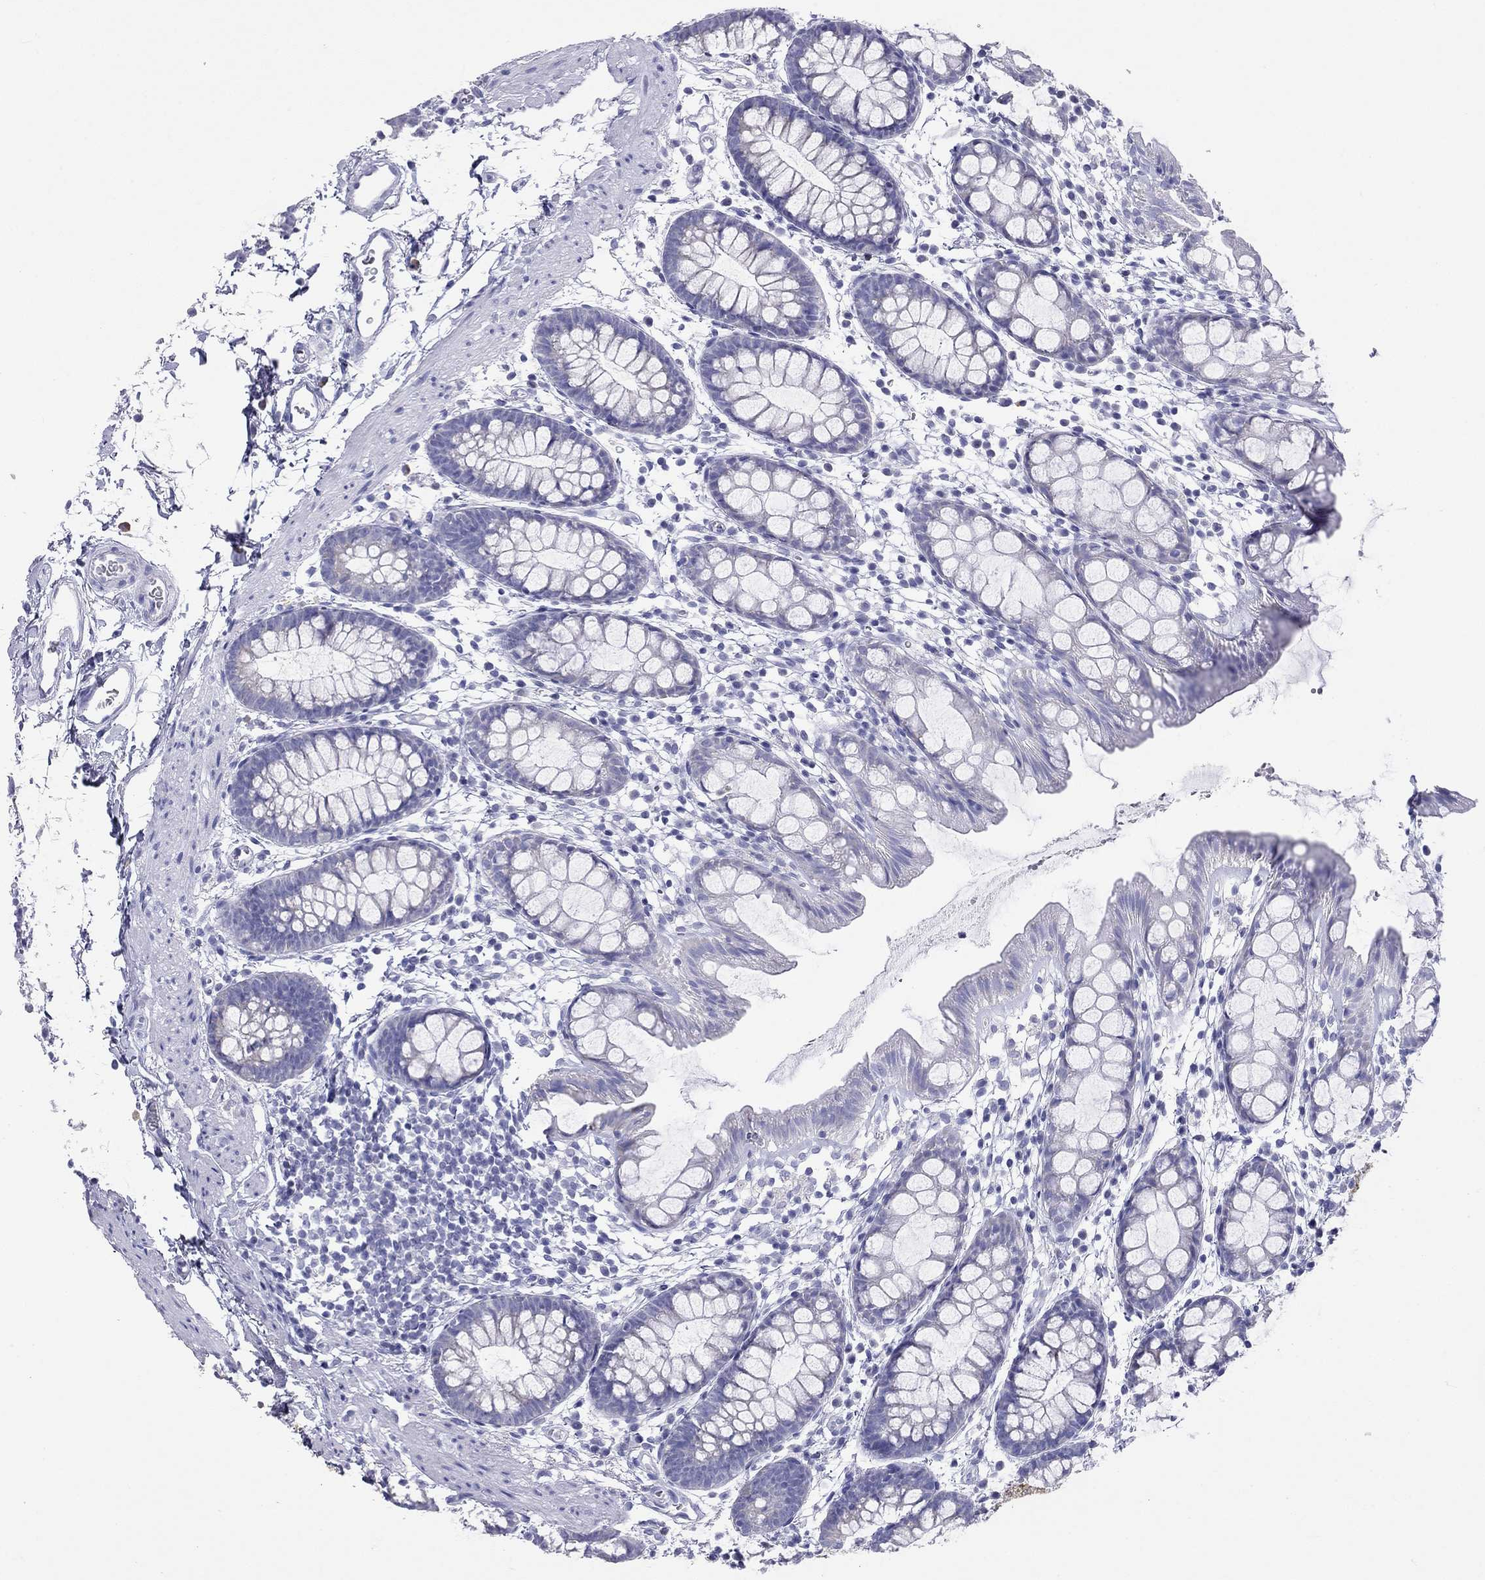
{"staining": {"intensity": "negative", "quantity": "none", "location": "none"}, "tissue": "rectum", "cell_type": "Glandular cells", "image_type": "normal", "snomed": [{"axis": "morphology", "description": "Normal tissue, NOS"}, {"axis": "topography", "description": "Rectum"}], "caption": "Image shows no protein staining in glandular cells of normal rectum. (Brightfield microscopy of DAB (3,3'-diaminobenzidine) immunohistochemistry (IHC) at high magnification).", "gene": "DPY19L2", "patient": {"sex": "male", "age": 57}}